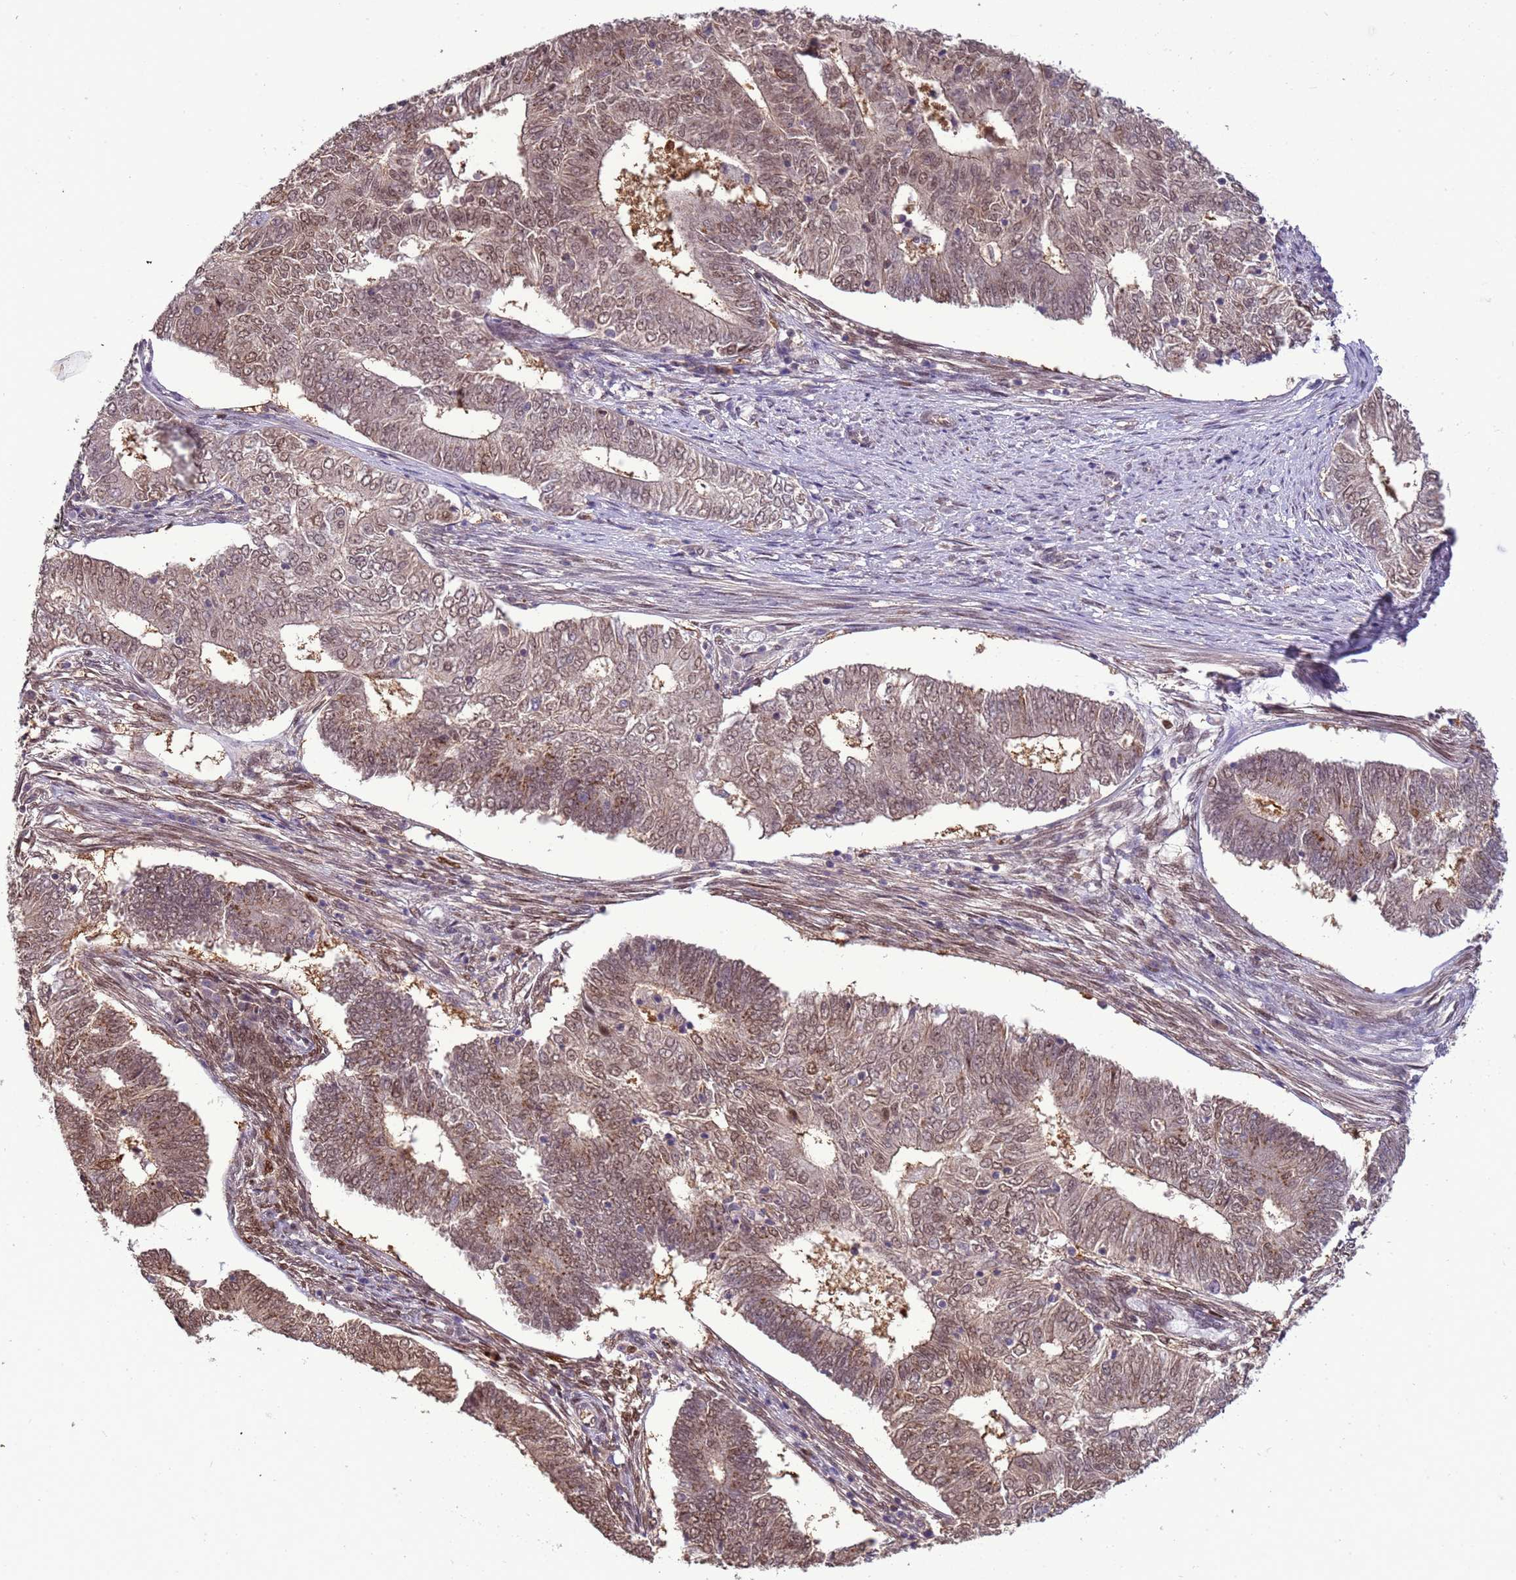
{"staining": {"intensity": "moderate", "quantity": ">75%", "location": "nuclear"}, "tissue": "endometrial cancer", "cell_type": "Tumor cells", "image_type": "cancer", "snomed": [{"axis": "morphology", "description": "Adenocarcinoma, NOS"}, {"axis": "topography", "description": "Endometrium"}], "caption": "Protein staining of endometrial adenocarcinoma tissue reveals moderate nuclear expression in approximately >75% of tumor cells. The staining was performed using DAB, with brown indicating positive protein expression. Nuclei are stained blue with hematoxylin.", "gene": "ZBTB5", "patient": {"sex": "female", "age": 62}}